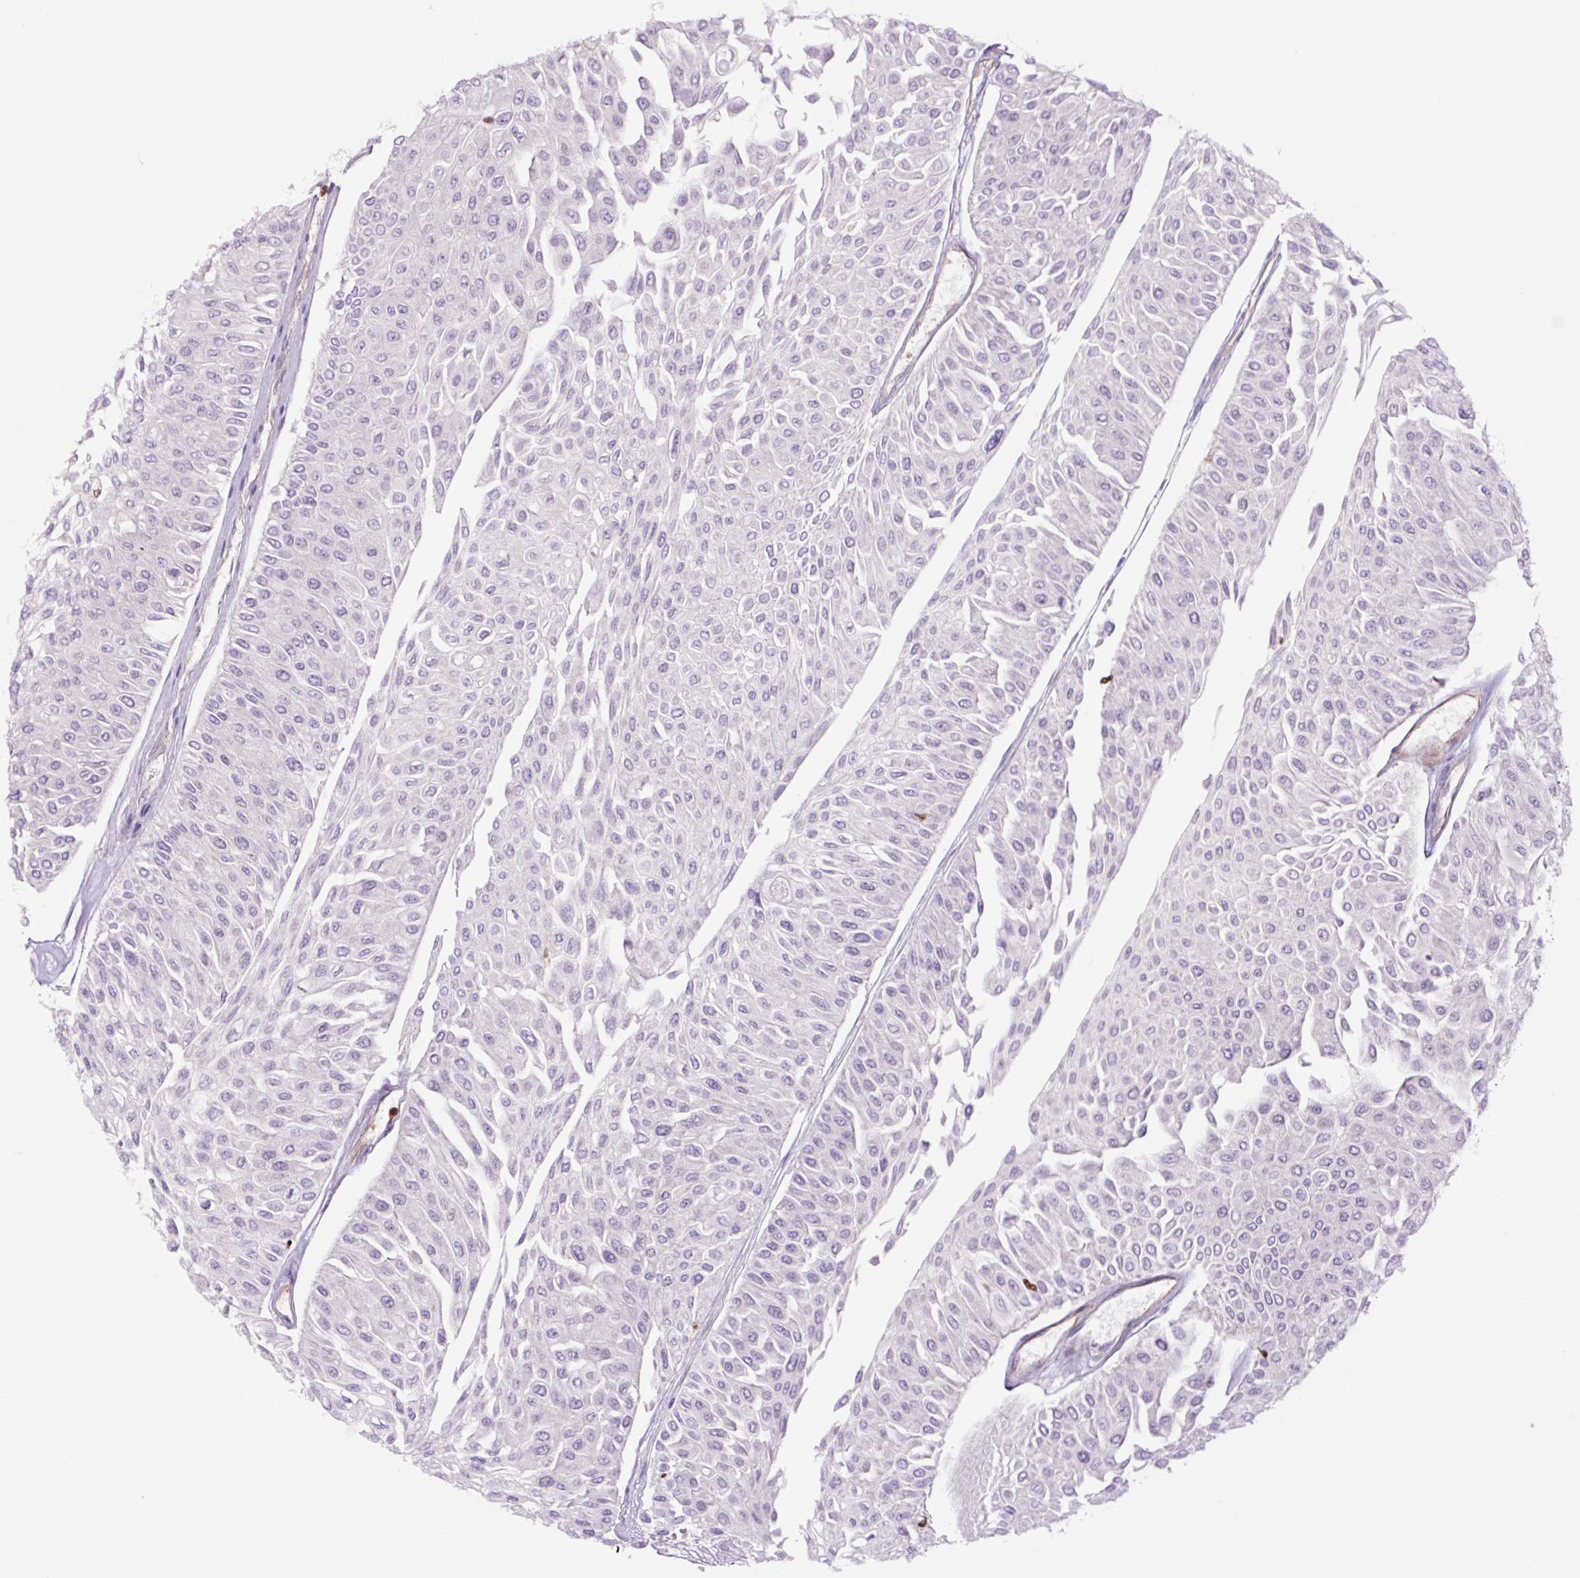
{"staining": {"intensity": "negative", "quantity": "none", "location": "none"}, "tissue": "urothelial cancer", "cell_type": "Tumor cells", "image_type": "cancer", "snomed": [{"axis": "morphology", "description": "Urothelial carcinoma, Low grade"}, {"axis": "topography", "description": "Urinary bladder"}], "caption": "Immunohistochemical staining of human urothelial carcinoma (low-grade) displays no significant positivity in tumor cells.", "gene": "SPI1", "patient": {"sex": "male", "age": 67}}